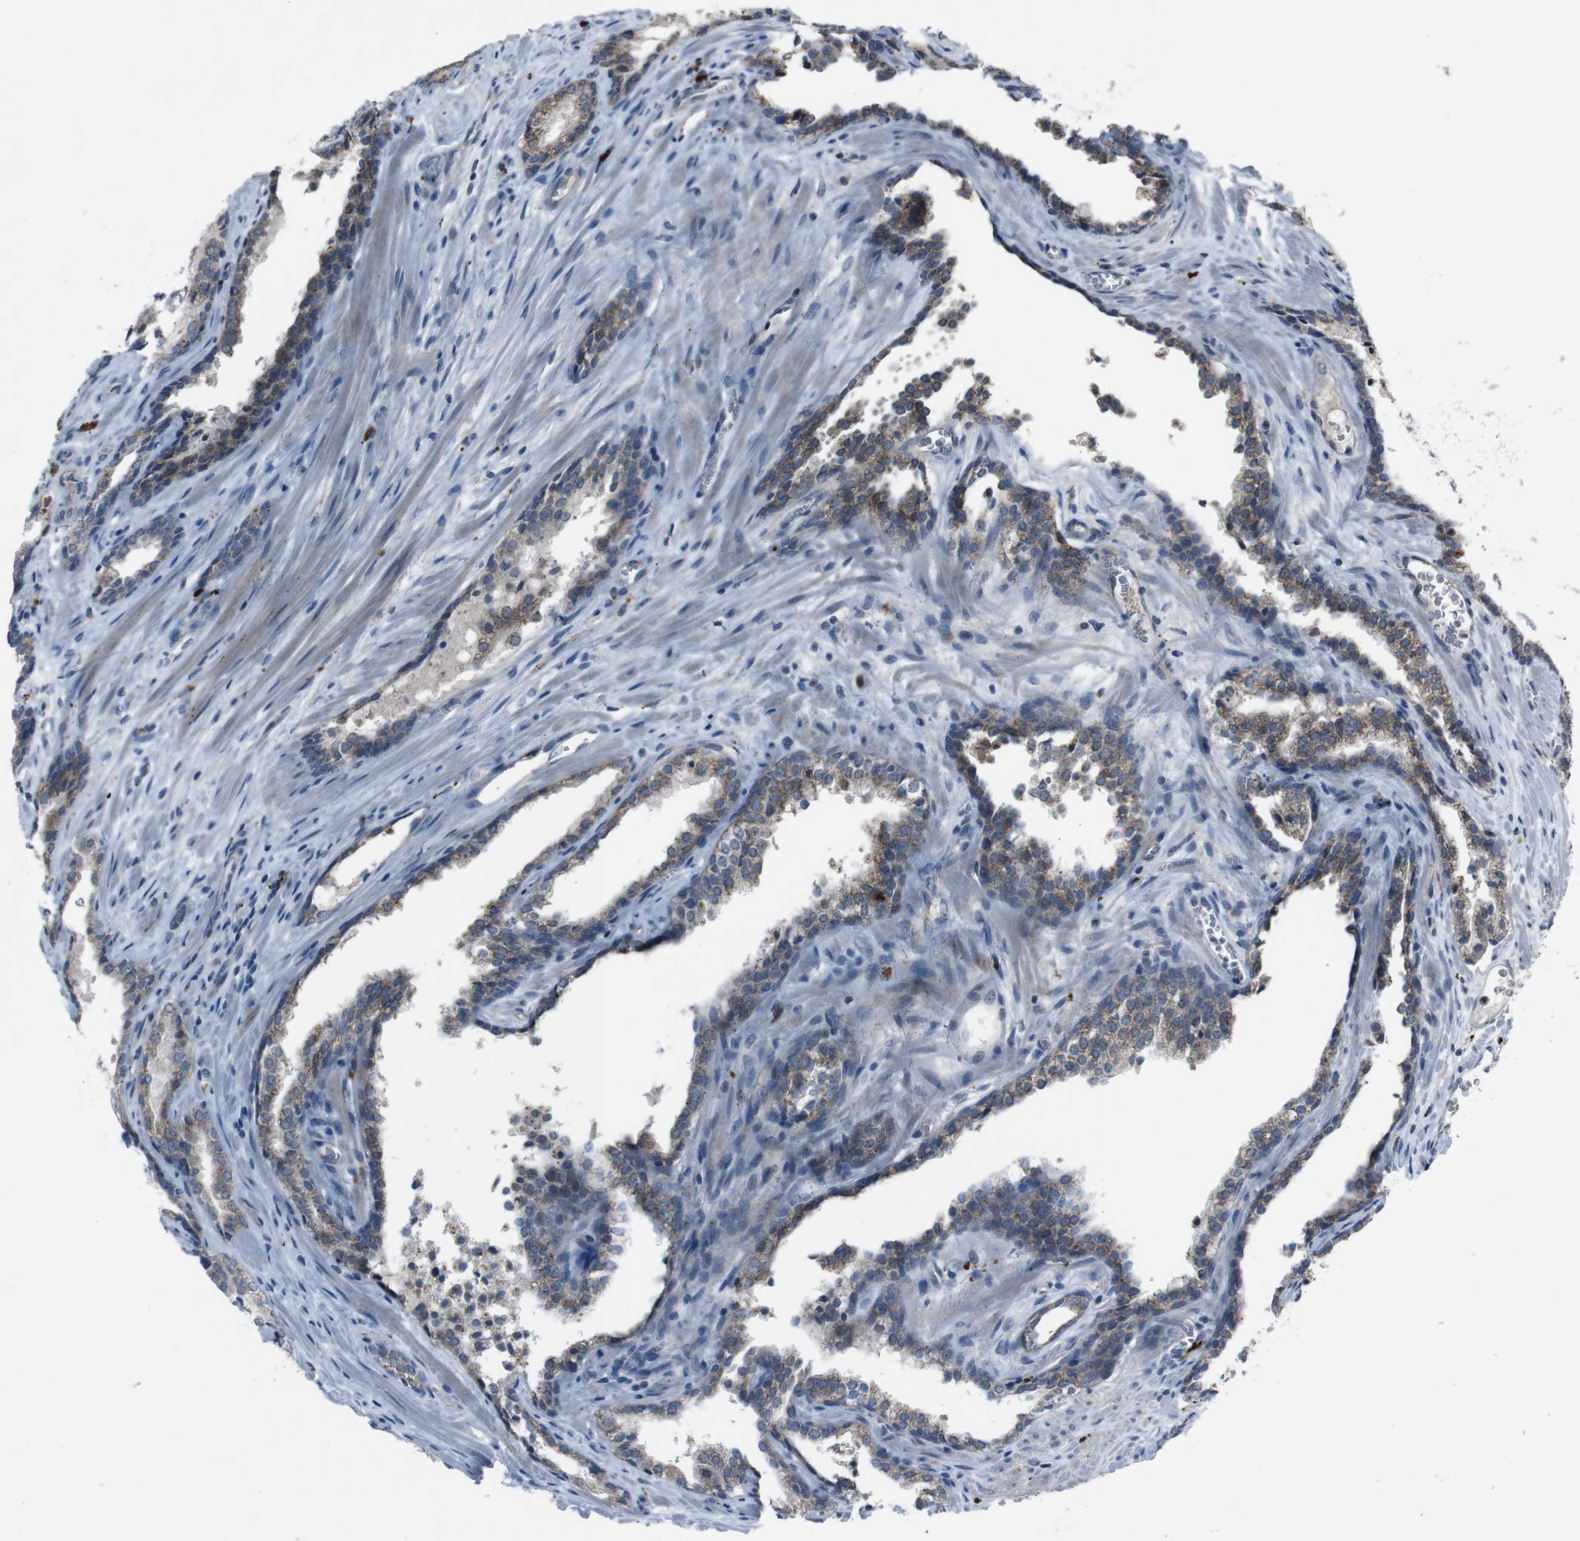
{"staining": {"intensity": "moderate", "quantity": ">75%", "location": "cytoplasmic/membranous"}, "tissue": "prostate cancer", "cell_type": "Tumor cells", "image_type": "cancer", "snomed": [{"axis": "morphology", "description": "Adenocarcinoma, Low grade"}, {"axis": "topography", "description": "Prostate"}], "caption": "Human low-grade adenocarcinoma (prostate) stained with a protein marker exhibits moderate staining in tumor cells.", "gene": "EFNA5", "patient": {"sex": "male", "age": 60}}